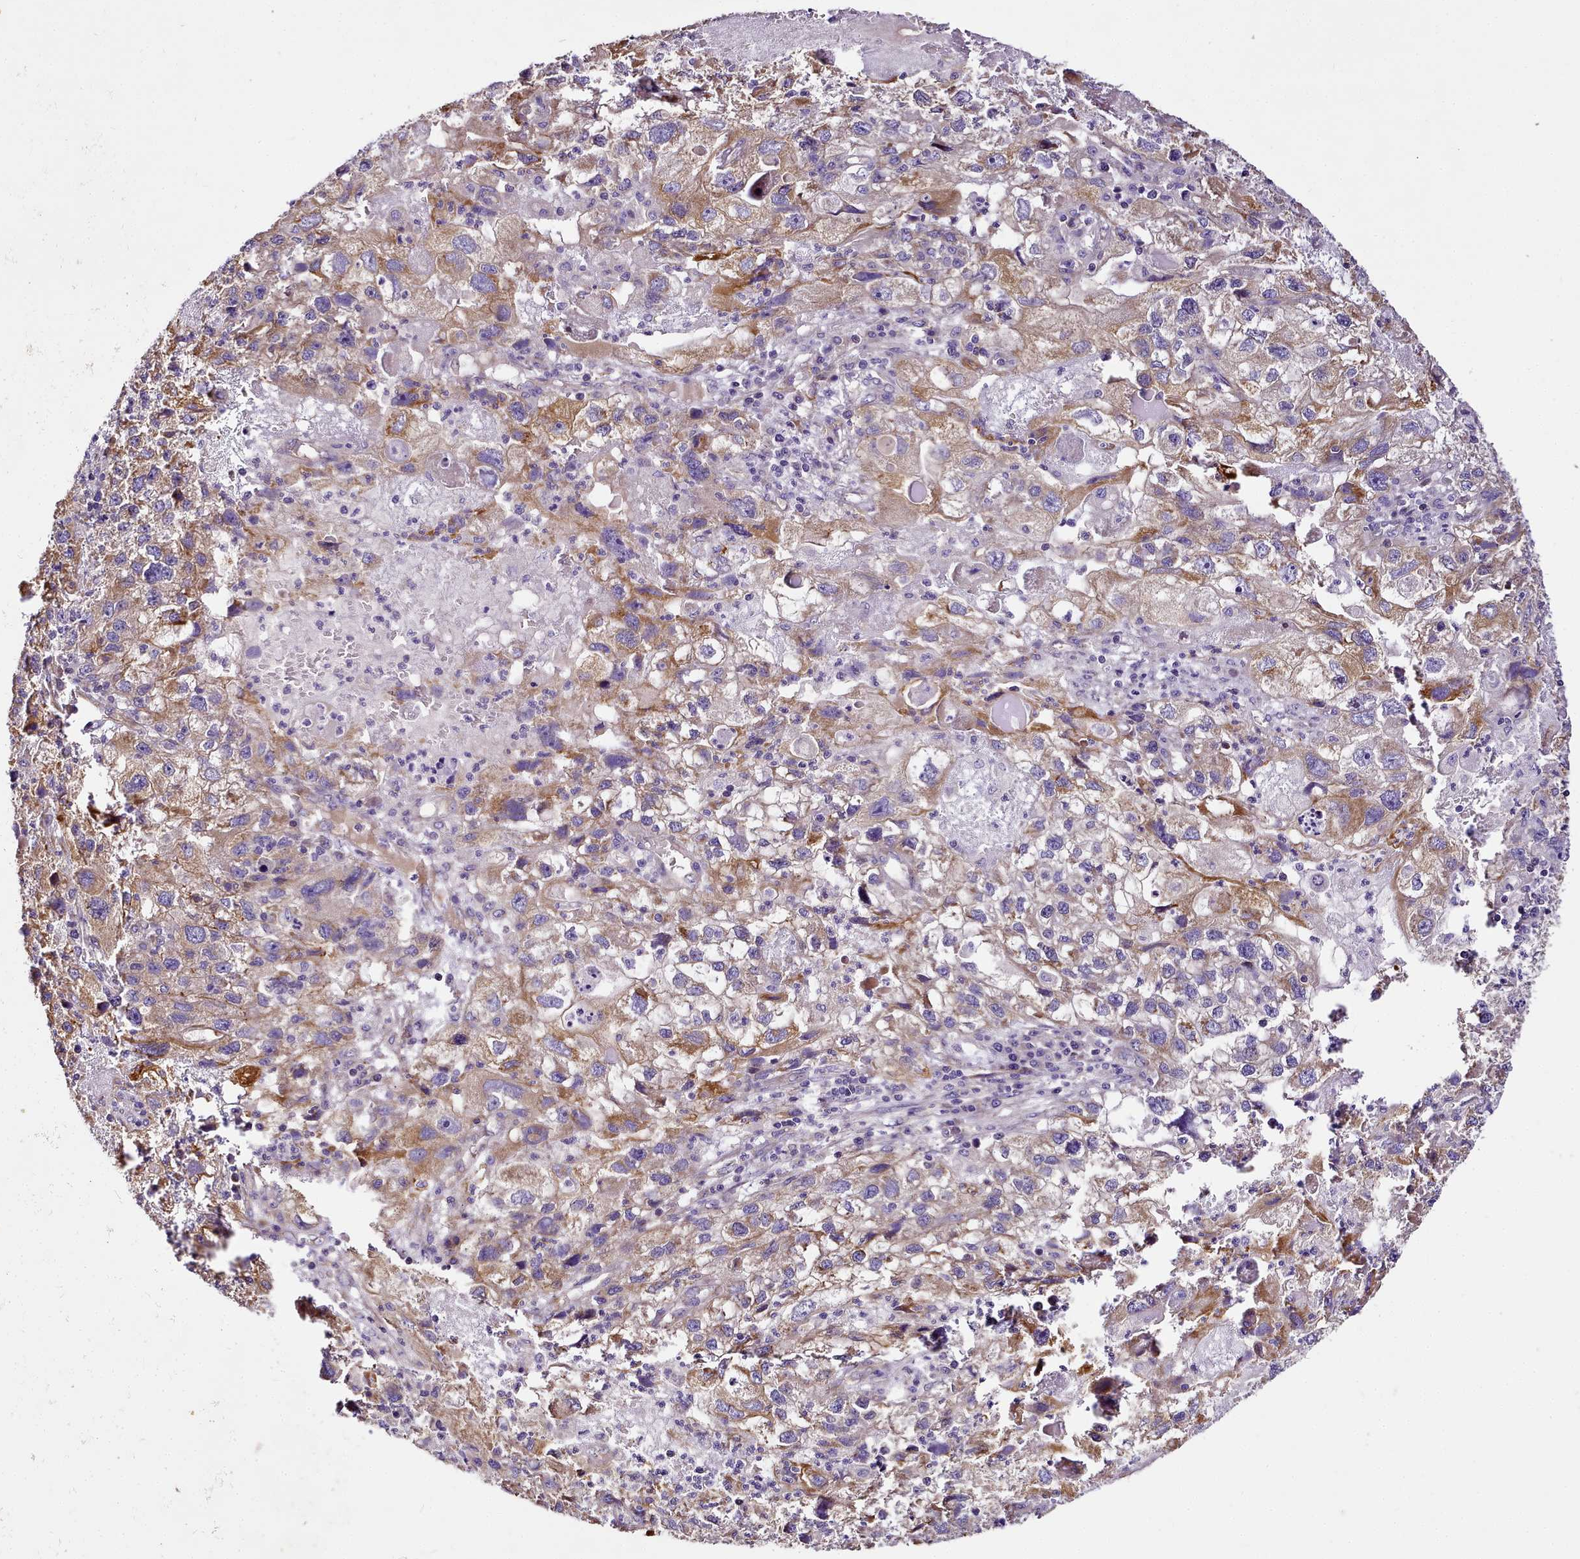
{"staining": {"intensity": "moderate", "quantity": "25%-75%", "location": "cytoplasmic/membranous"}, "tissue": "endometrial cancer", "cell_type": "Tumor cells", "image_type": "cancer", "snomed": [{"axis": "morphology", "description": "Adenocarcinoma, NOS"}, {"axis": "topography", "description": "Endometrium"}], "caption": "Endometrial adenocarcinoma stained with a protein marker reveals moderate staining in tumor cells.", "gene": "NBPF1", "patient": {"sex": "female", "age": 49}}